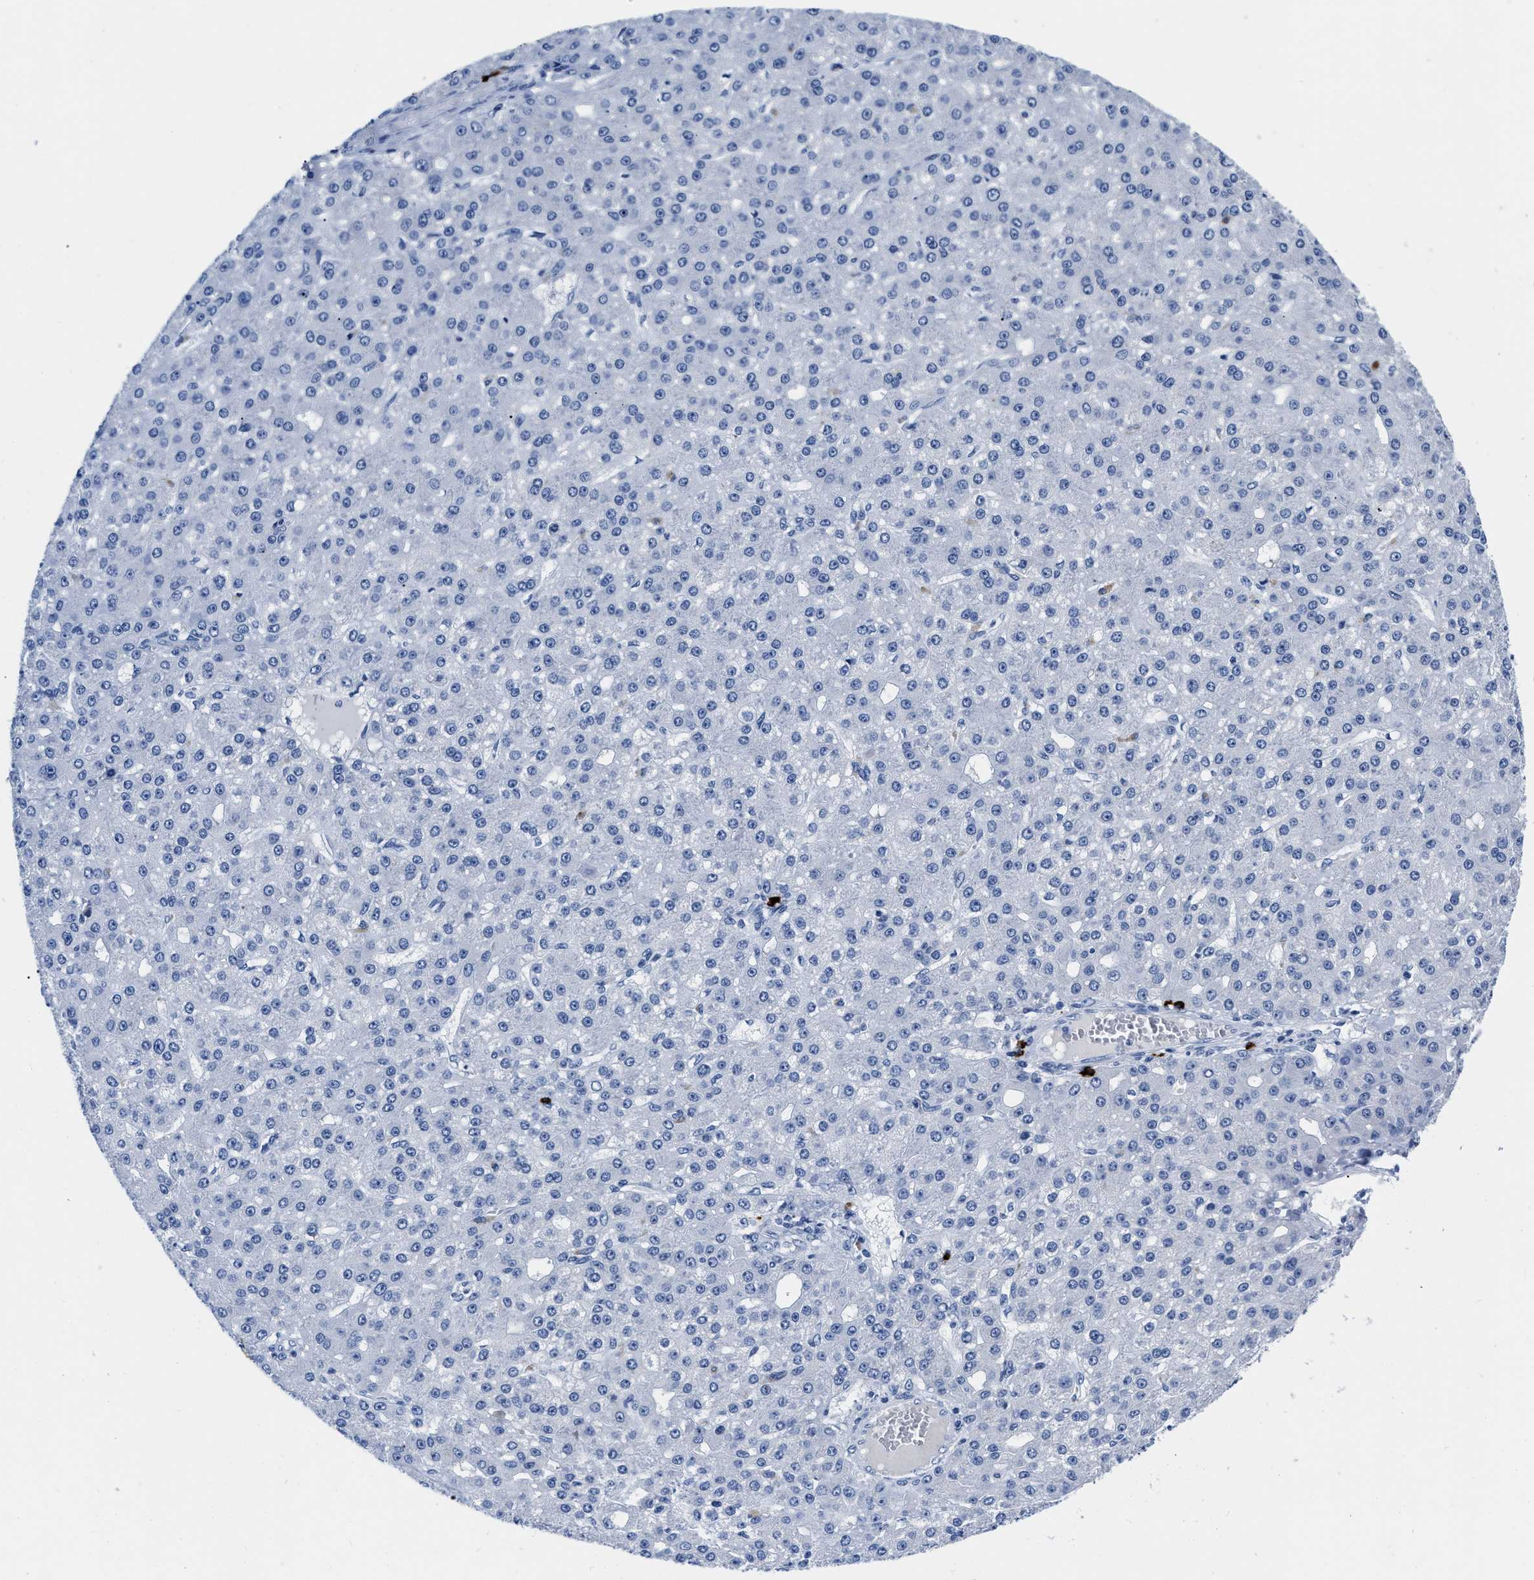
{"staining": {"intensity": "negative", "quantity": "none", "location": "none"}, "tissue": "liver cancer", "cell_type": "Tumor cells", "image_type": "cancer", "snomed": [{"axis": "morphology", "description": "Carcinoma, Hepatocellular, NOS"}, {"axis": "topography", "description": "Liver"}], "caption": "An immunohistochemistry photomicrograph of hepatocellular carcinoma (liver) is shown. There is no staining in tumor cells of hepatocellular carcinoma (liver).", "gene": "CER1", "patient": {"sex": "male", "age": 67}}